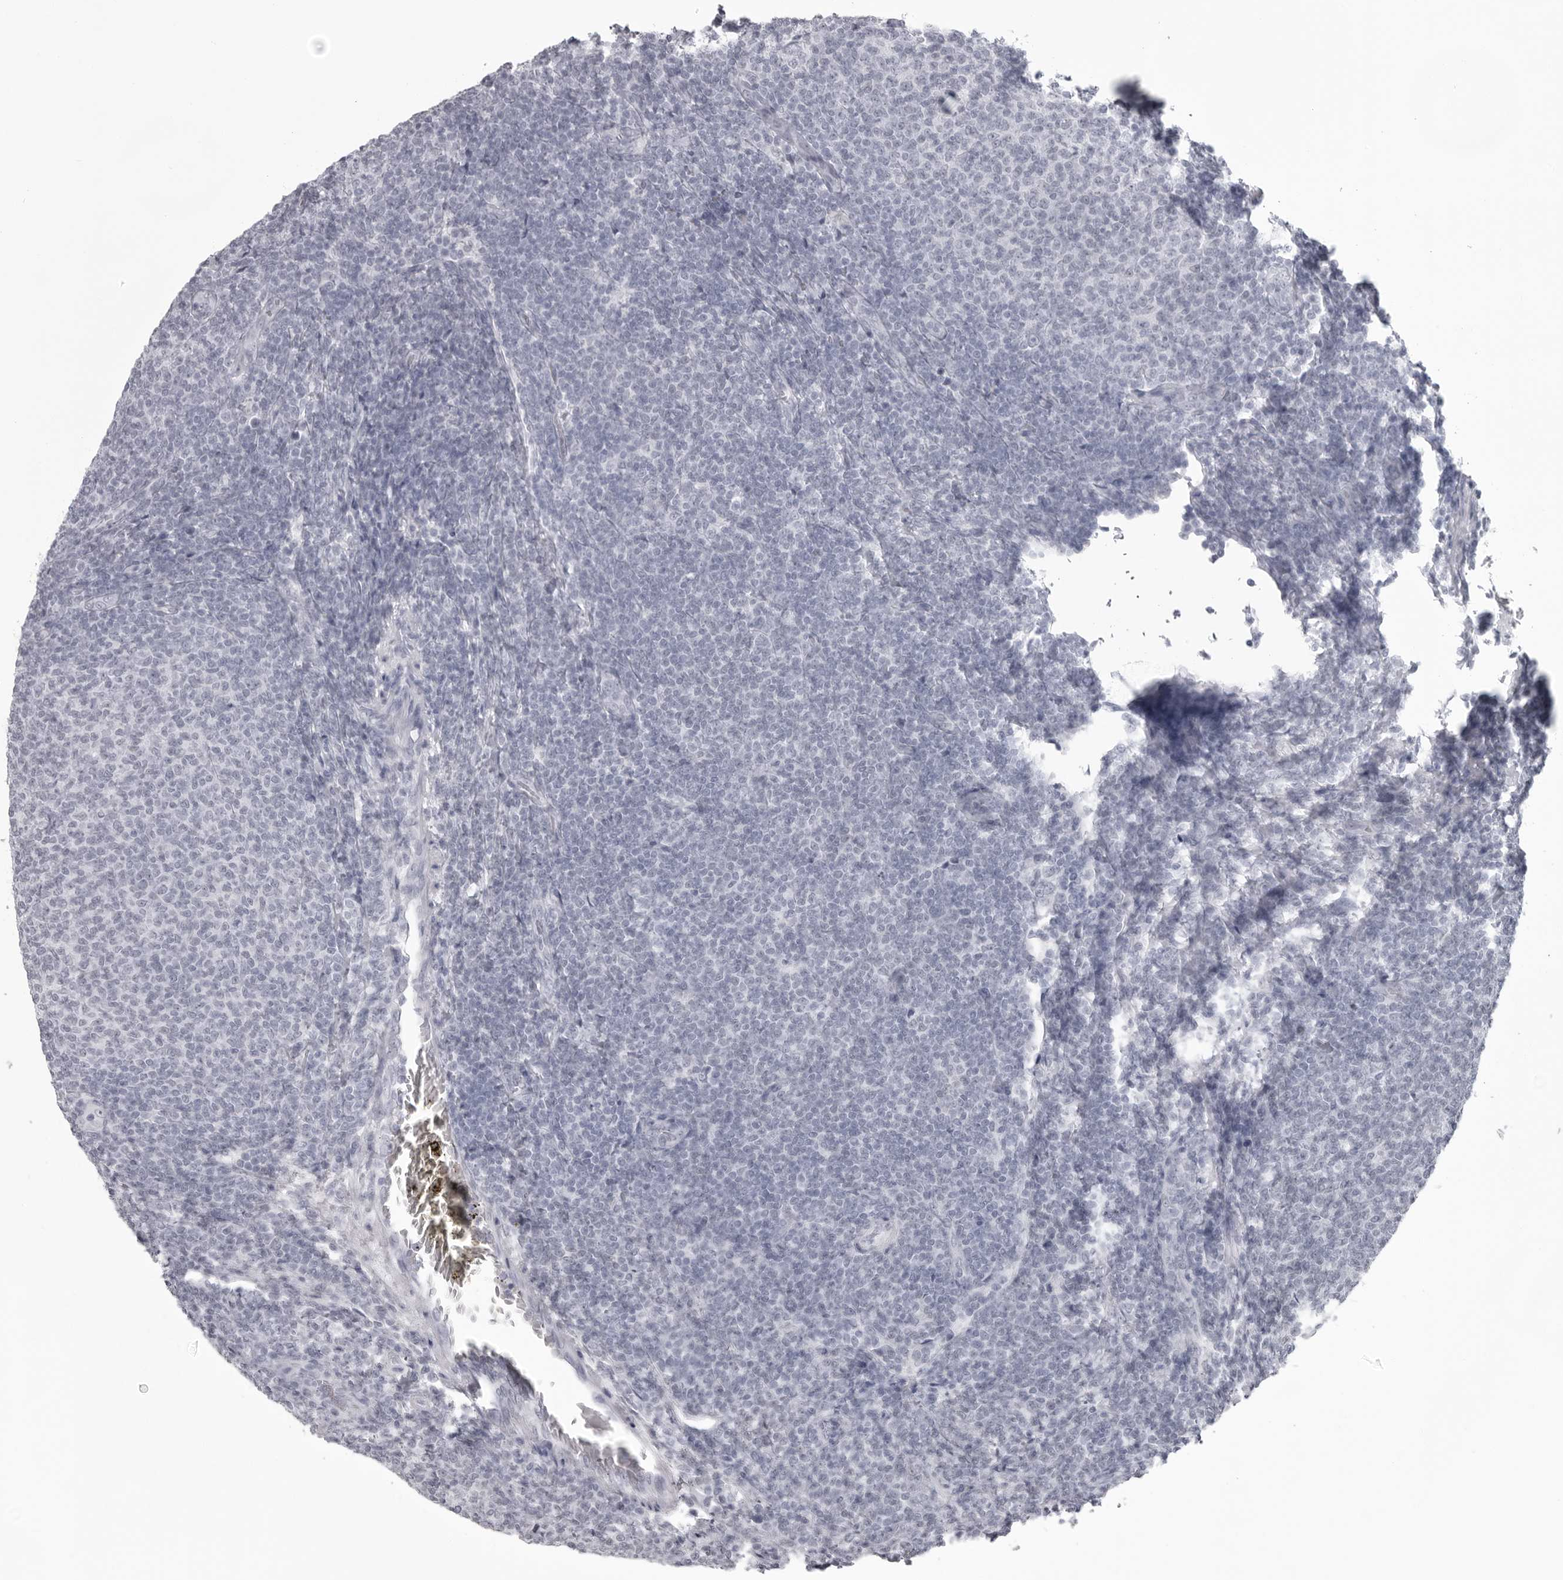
{"staining": {"intensity": "negative", "quantity": "none", "location": "none"}, "tissue": "lymphoma", "cell_type": "Tumor cells", "image_type": "cancer", "snomed": [{"axis": "morphology", "description": "Malignant lymphoma, non-Hodgkin's type, Low grade"}, {"axis": "topography", "description": "Lymph node"}], "caption": "There is no significant staining in tumor cells of lymphoma.", "gene": "UROD", "patient": {"sex": "male", "age": 66}}